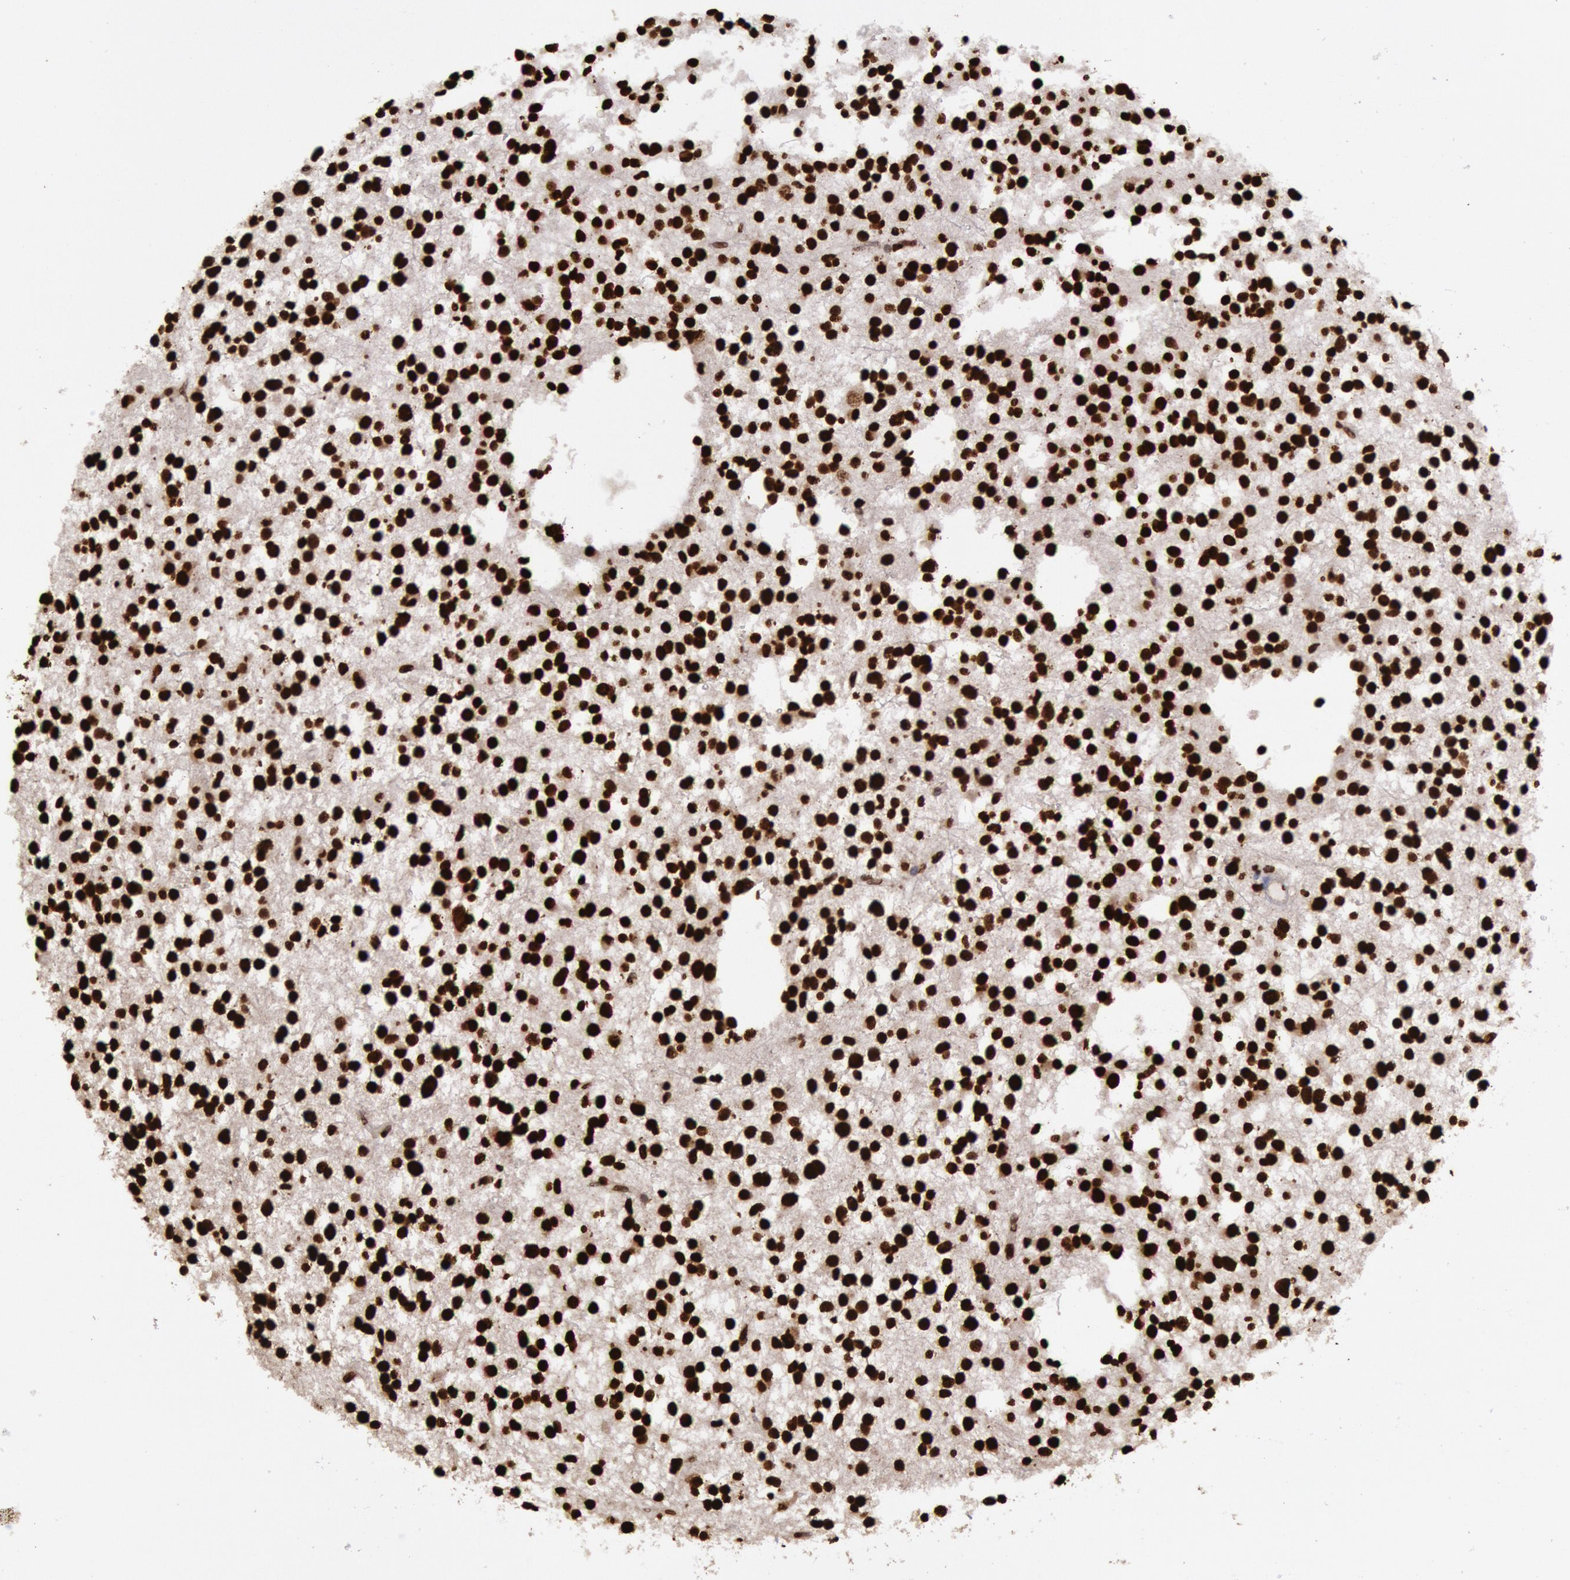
{"staining": {"intensity": "strong", "quantity": ">75%", "location": "nuclear"}, "tissue": "glioma", "cell_type": "Tumor cells", "image_type": "cancer", "snomed": [{"axis": "morphology", "description": "Glioma, malignant, Low grade"}, {"axis": "topography", "description": "Brain"}], "caption": "This is a histology image of immunohistochemistry staining of glioma, which shows strong positivity in the nuclear of tumor cells.", "gene": "H3-4", "patient": {"sex": "female", "age": 36}}